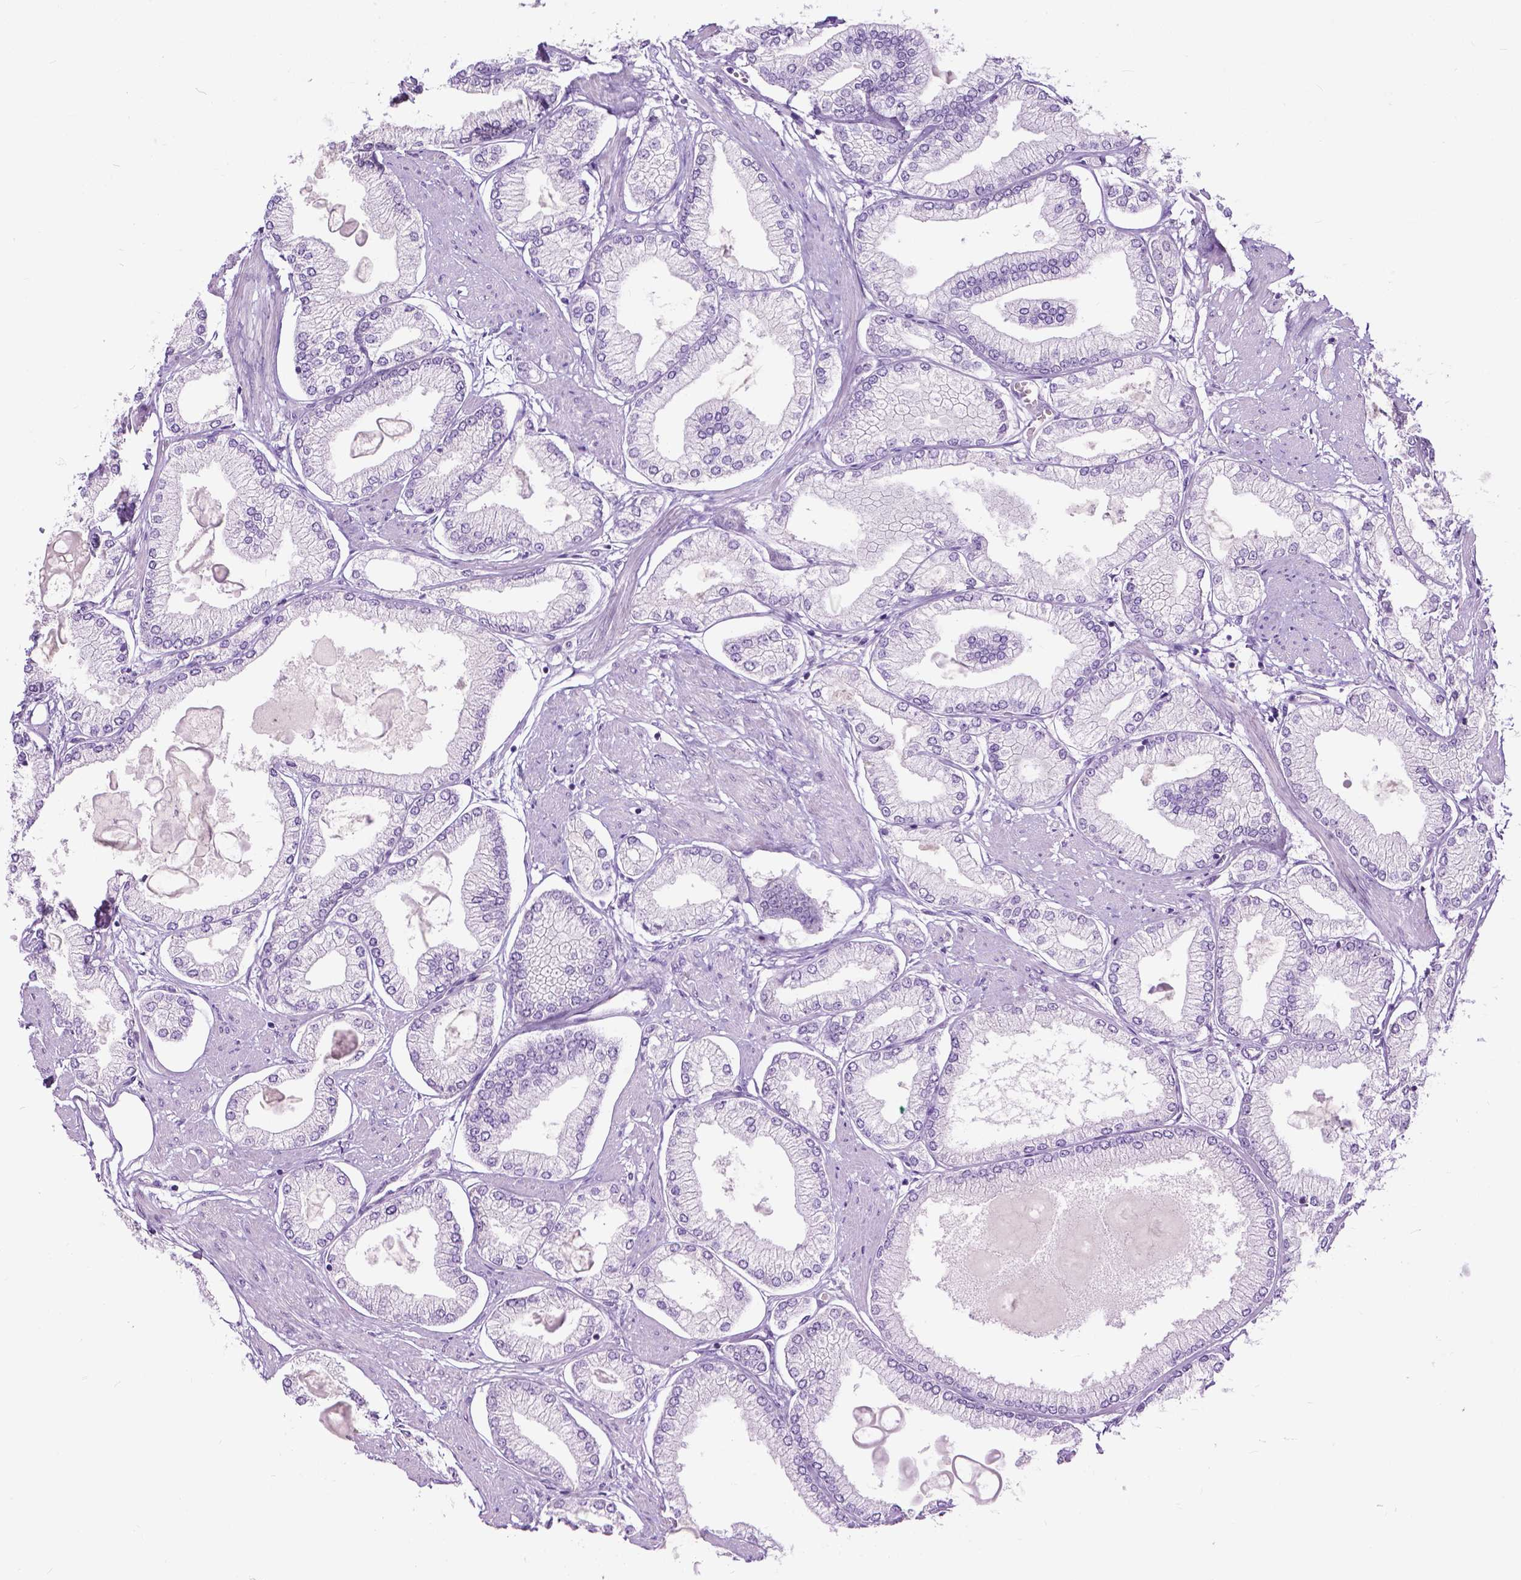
{"staining": {"intensity": "negative", "quantity": "none", "location": "none"}, "tissue": "prostate cancer", "cell_type": "Tumor cells", "image_type": "cancer", "snomed": [{"axis": "morphology", "description": "Adenocarcinoma, High grade"}, {"axis": "topography", "description": "Prostate"}], "caption": "The IHC photomicrograph has no significant expression in tumor cells of prostate cancer (high-grade adenocarcinoma) tissue.", "gene": "GPR37L1", "patient": {"sex": "male", "age": 68}}